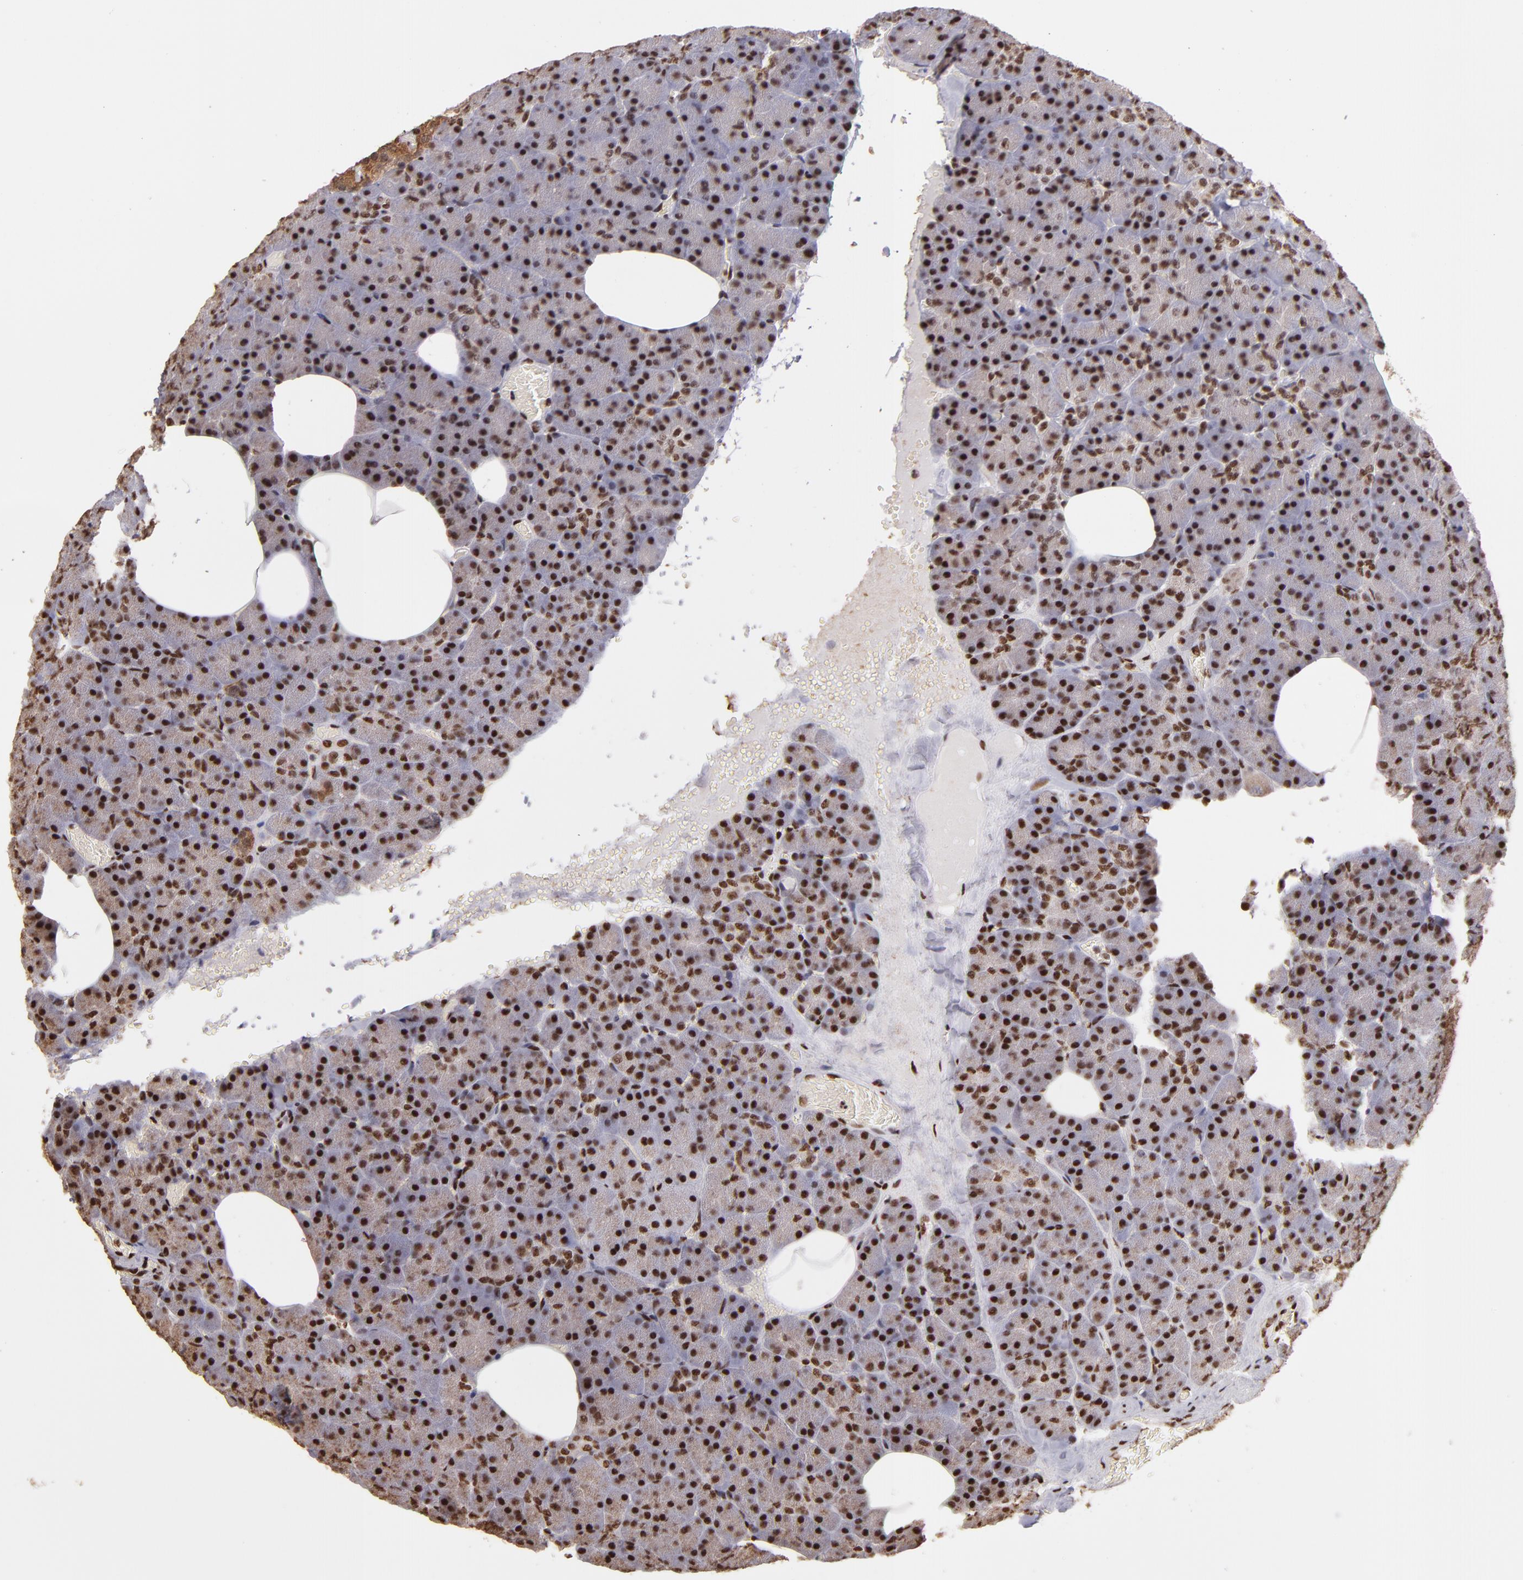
{"staining": {"intensity": "moderate", "quantity": ">75%", "location": "nuclear"}, "tissue": "carcinoid", "cell_type": "Tumor cells", "image_type": "cancer", "snomed": [{"axis": "morphology", "description": "Normal tissue, NOS"}, {"axis": "morphology", "description": "Carcinoid, malignant, NOS"}, {"axis": "topography", "description": "Pancreas"}], "caption": "About >75% of tumor cells in malignant carcinoid reveal moderate nuclear protein staining as visualized by brown immunohistochemical staining.", "gene": "SP1", "patient": {"sex": "female", "age": 35}}